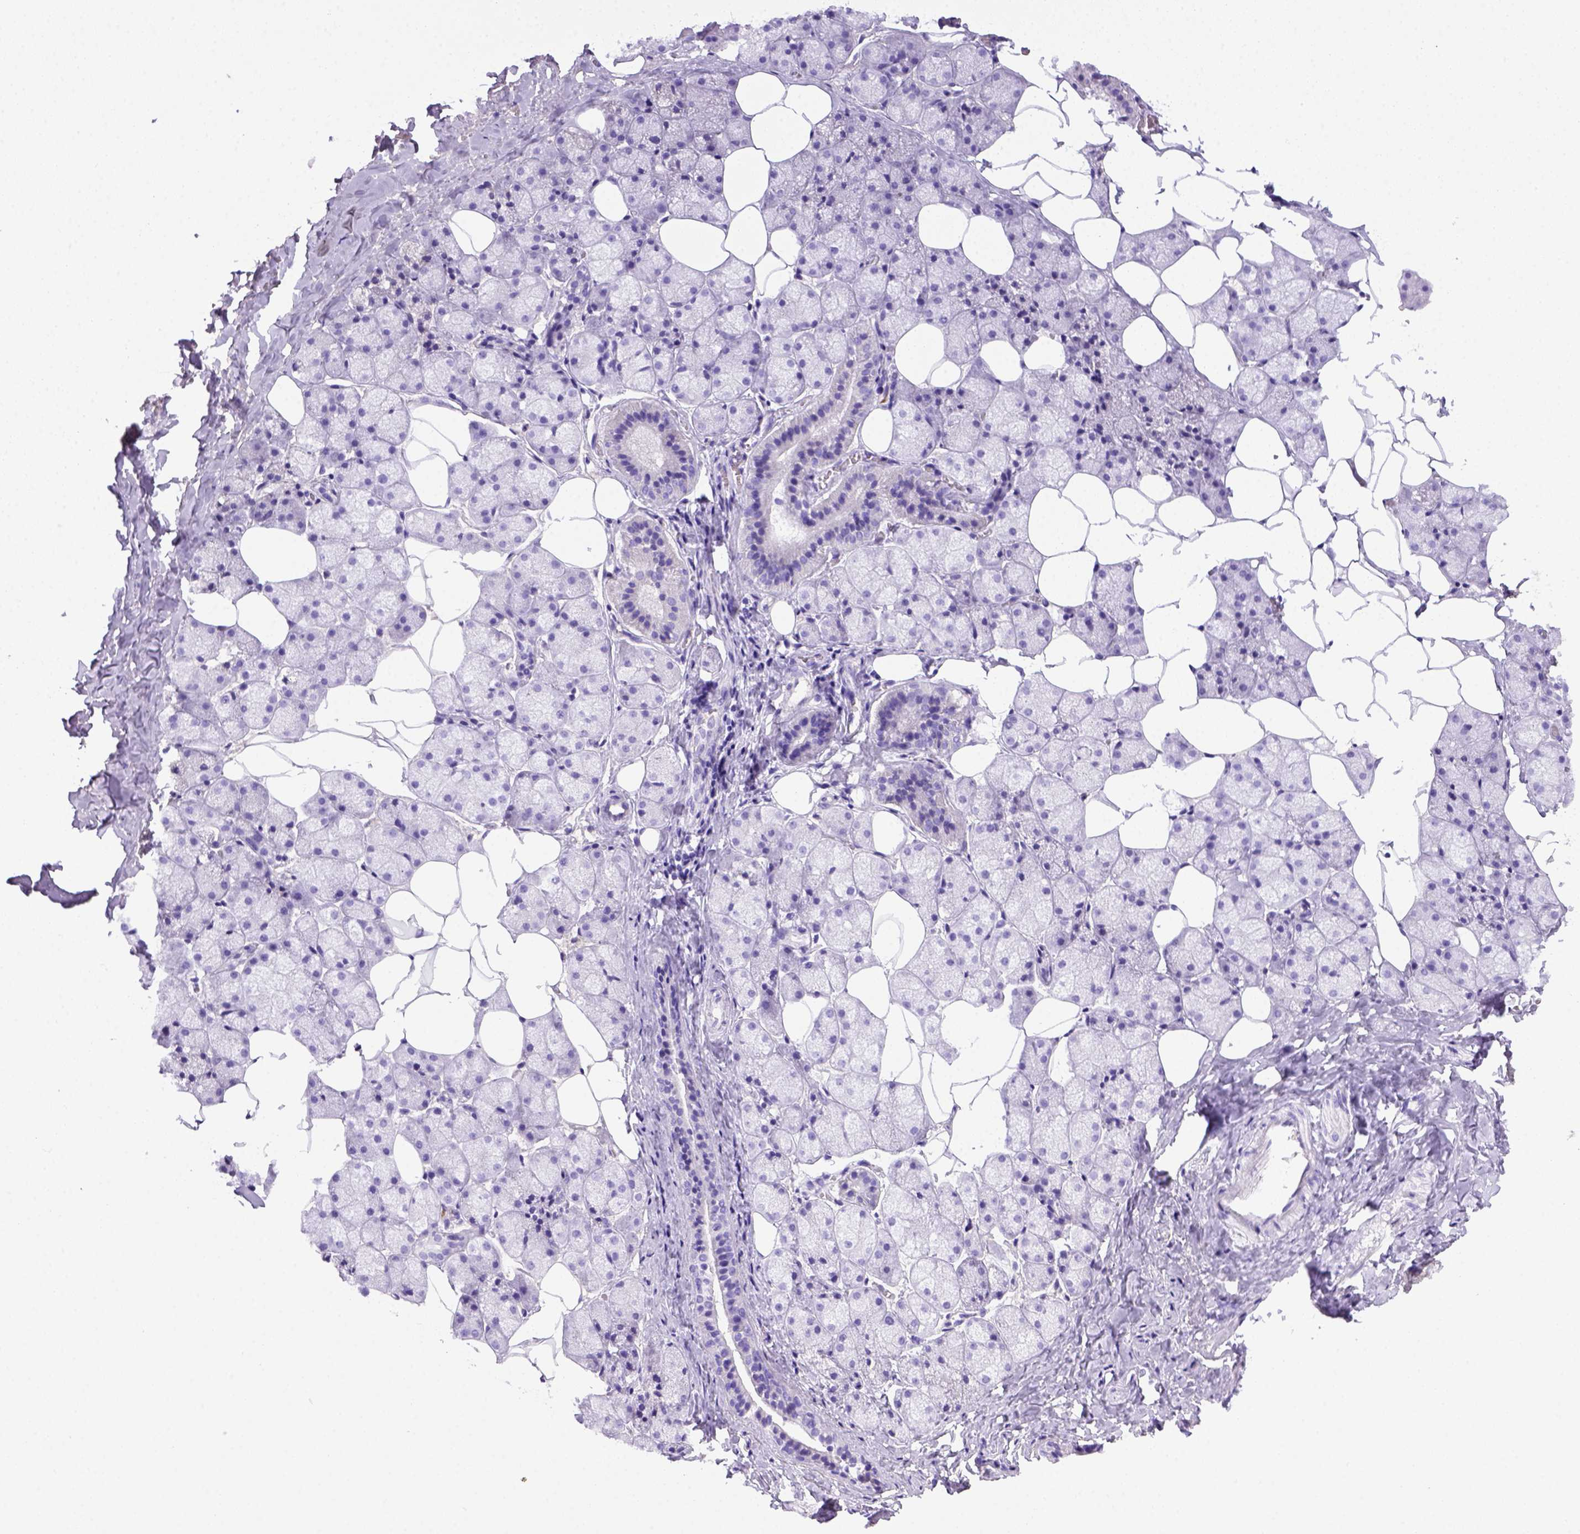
{"staining": {"intensity": "negative", "quantity": "none", "location": "none"}, "tissue": "salivary gland", "cell_type": "Glandular cells", "image_type": "normal", "snomed": [{"axis": "morphology", "description": "Normal tissue, NOS"}, {"axis": "topography", "description": "Salivary gland"}], "caption": "Normal salivary gland was stained to show a protein in brown. There is no significant positivity in glandular cells. (Brightfield microscopy of DAB immunohistochemistry (IHC) at high magnification).", "gene": "ITIH4", "patient": {"sex": "male", "age": 38}}